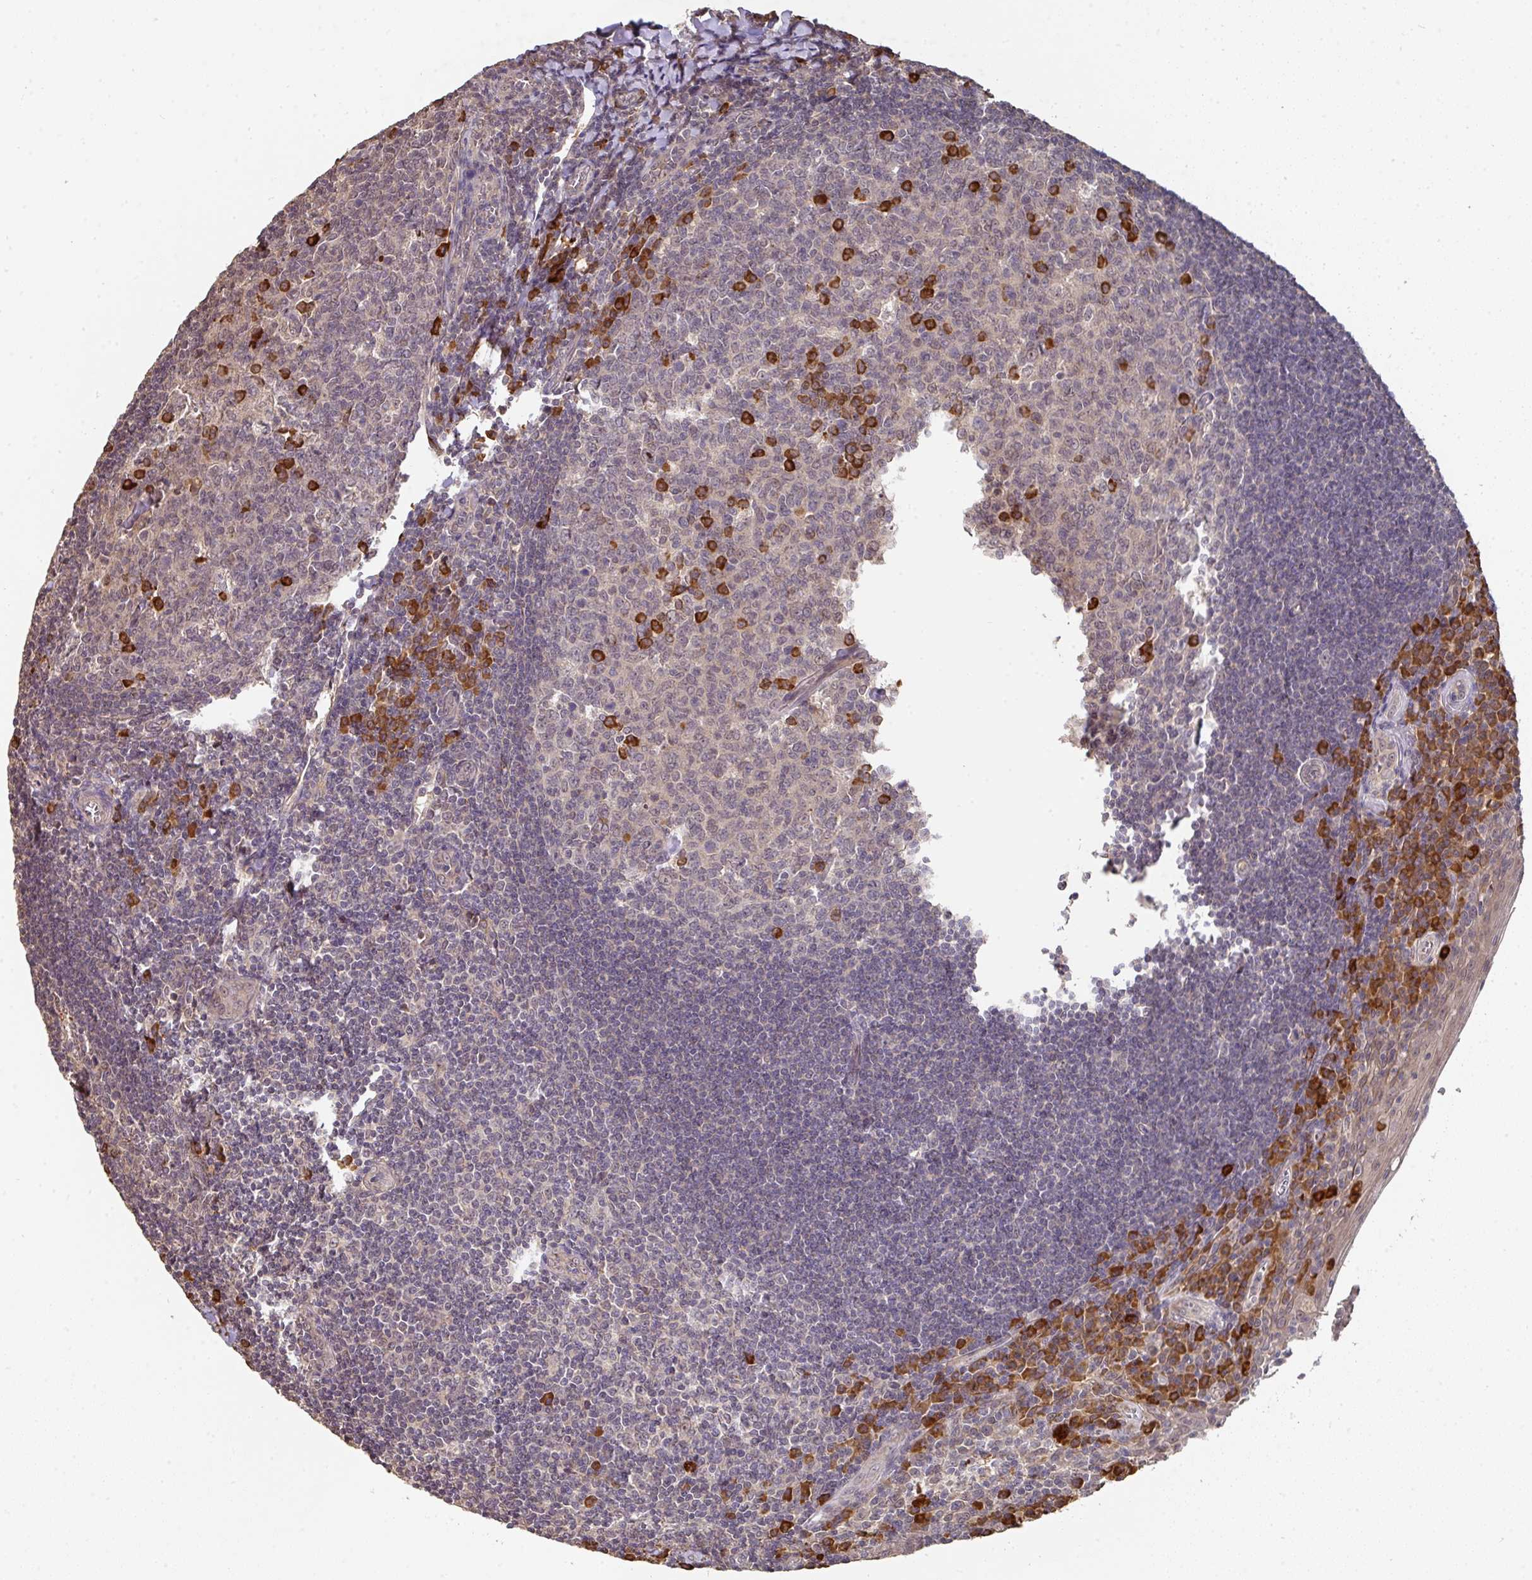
{"staining": {"intensity": "strong", "quantity": "<25%", "location": "cytoplasmic/membranous"}, "tissue": "tonsil", "cell_type": "Germinal center cells", "image_type": "normal", "snomed": [{"axis": "morphology", "description": "Normal tissue, NOS"}, {"axis": "topography", "description": "Tonsil"}], "caption": "Immunohistochemical staining of unremarkable tonsil exhibits strong cytoplasmic/membranous protein positivity in about <25% of germinal center cells. Immunohistochemistry (ihc) stains the protein of interest in brown and the nuclei are stained blue.", "gene": "ACVR2B", "patient": {"sex": "male", "age": 27}}